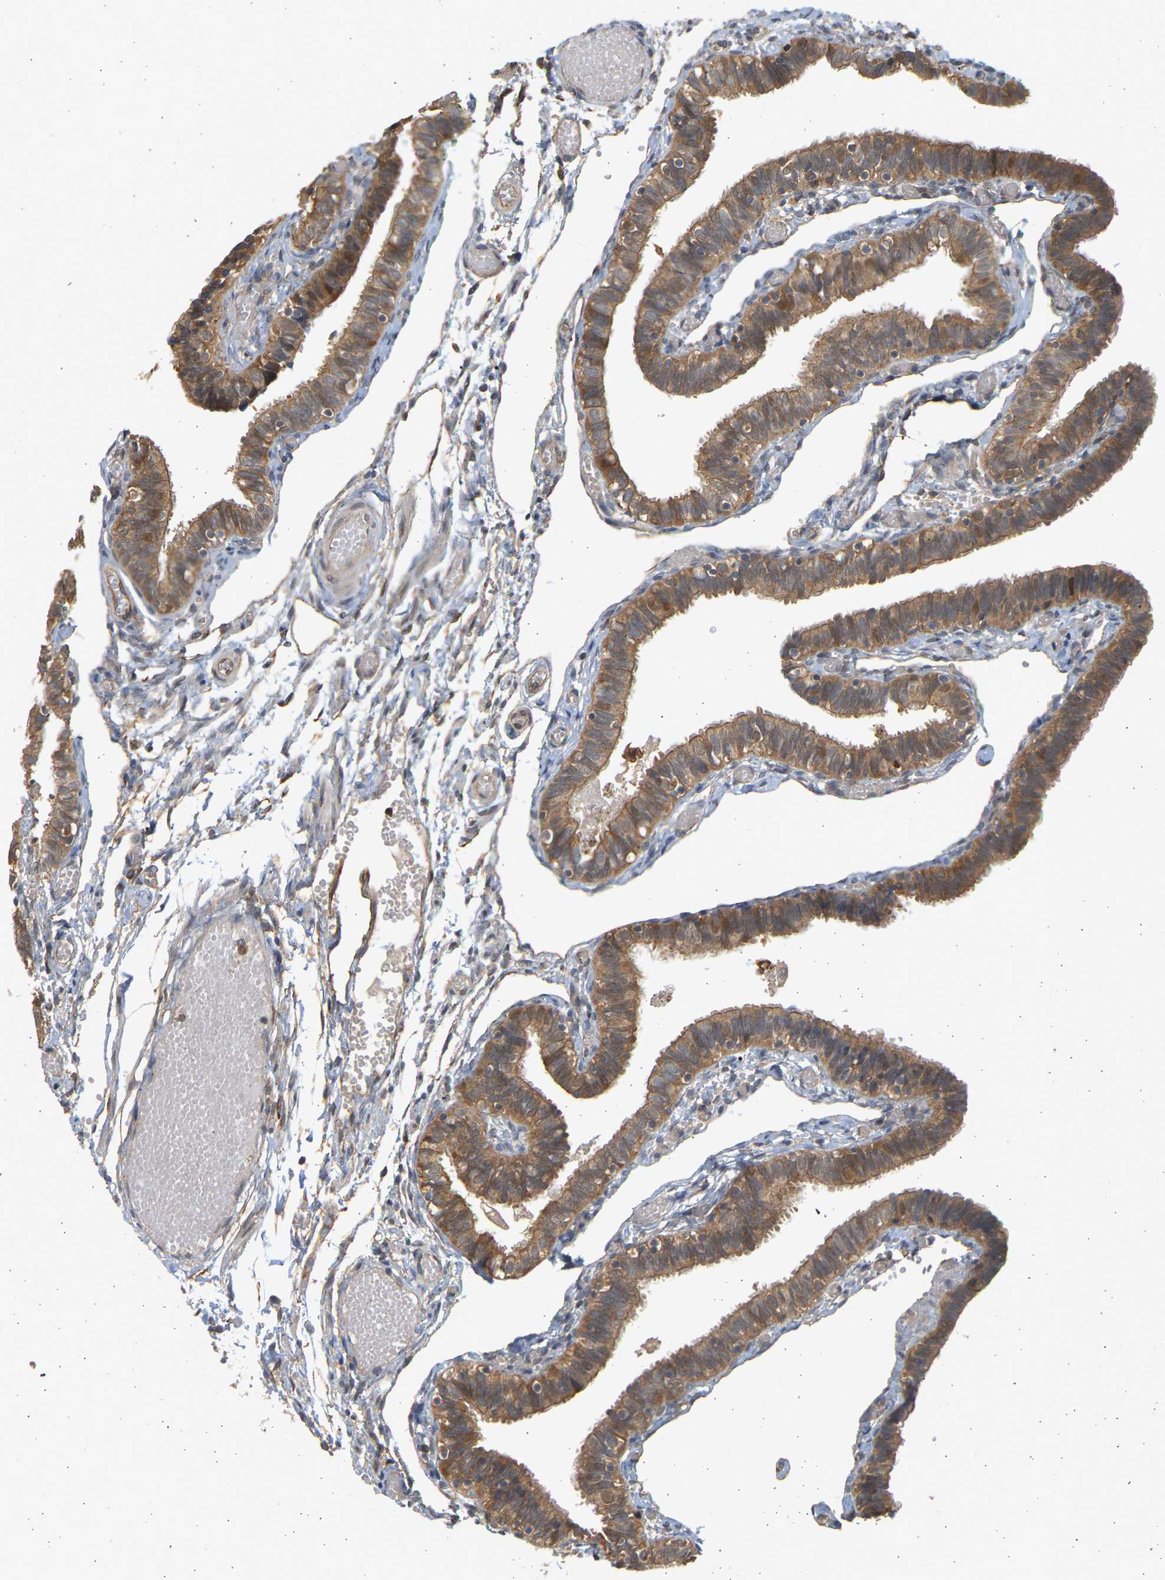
{"staining": {"intensity": "moderate", "quantity": ">75%", "location": "cytoplasmic/membranous"}, "tissue": "fallopian tube", "cell_type": "Glandular cells", "image_type": "normal", "snomed": [{"axis": "morphology", "description": "Normal tissue, NOS"}, {"axis": "topography", "description": "Fallopian tube"}], "caption": "Glandular cells display moderate cytoplasmic/membranous staining in approximately >75% of cells in normal fallopian tube.", "gene": "B4GALT6", "patient": {"sex": "female", "age": 46}}